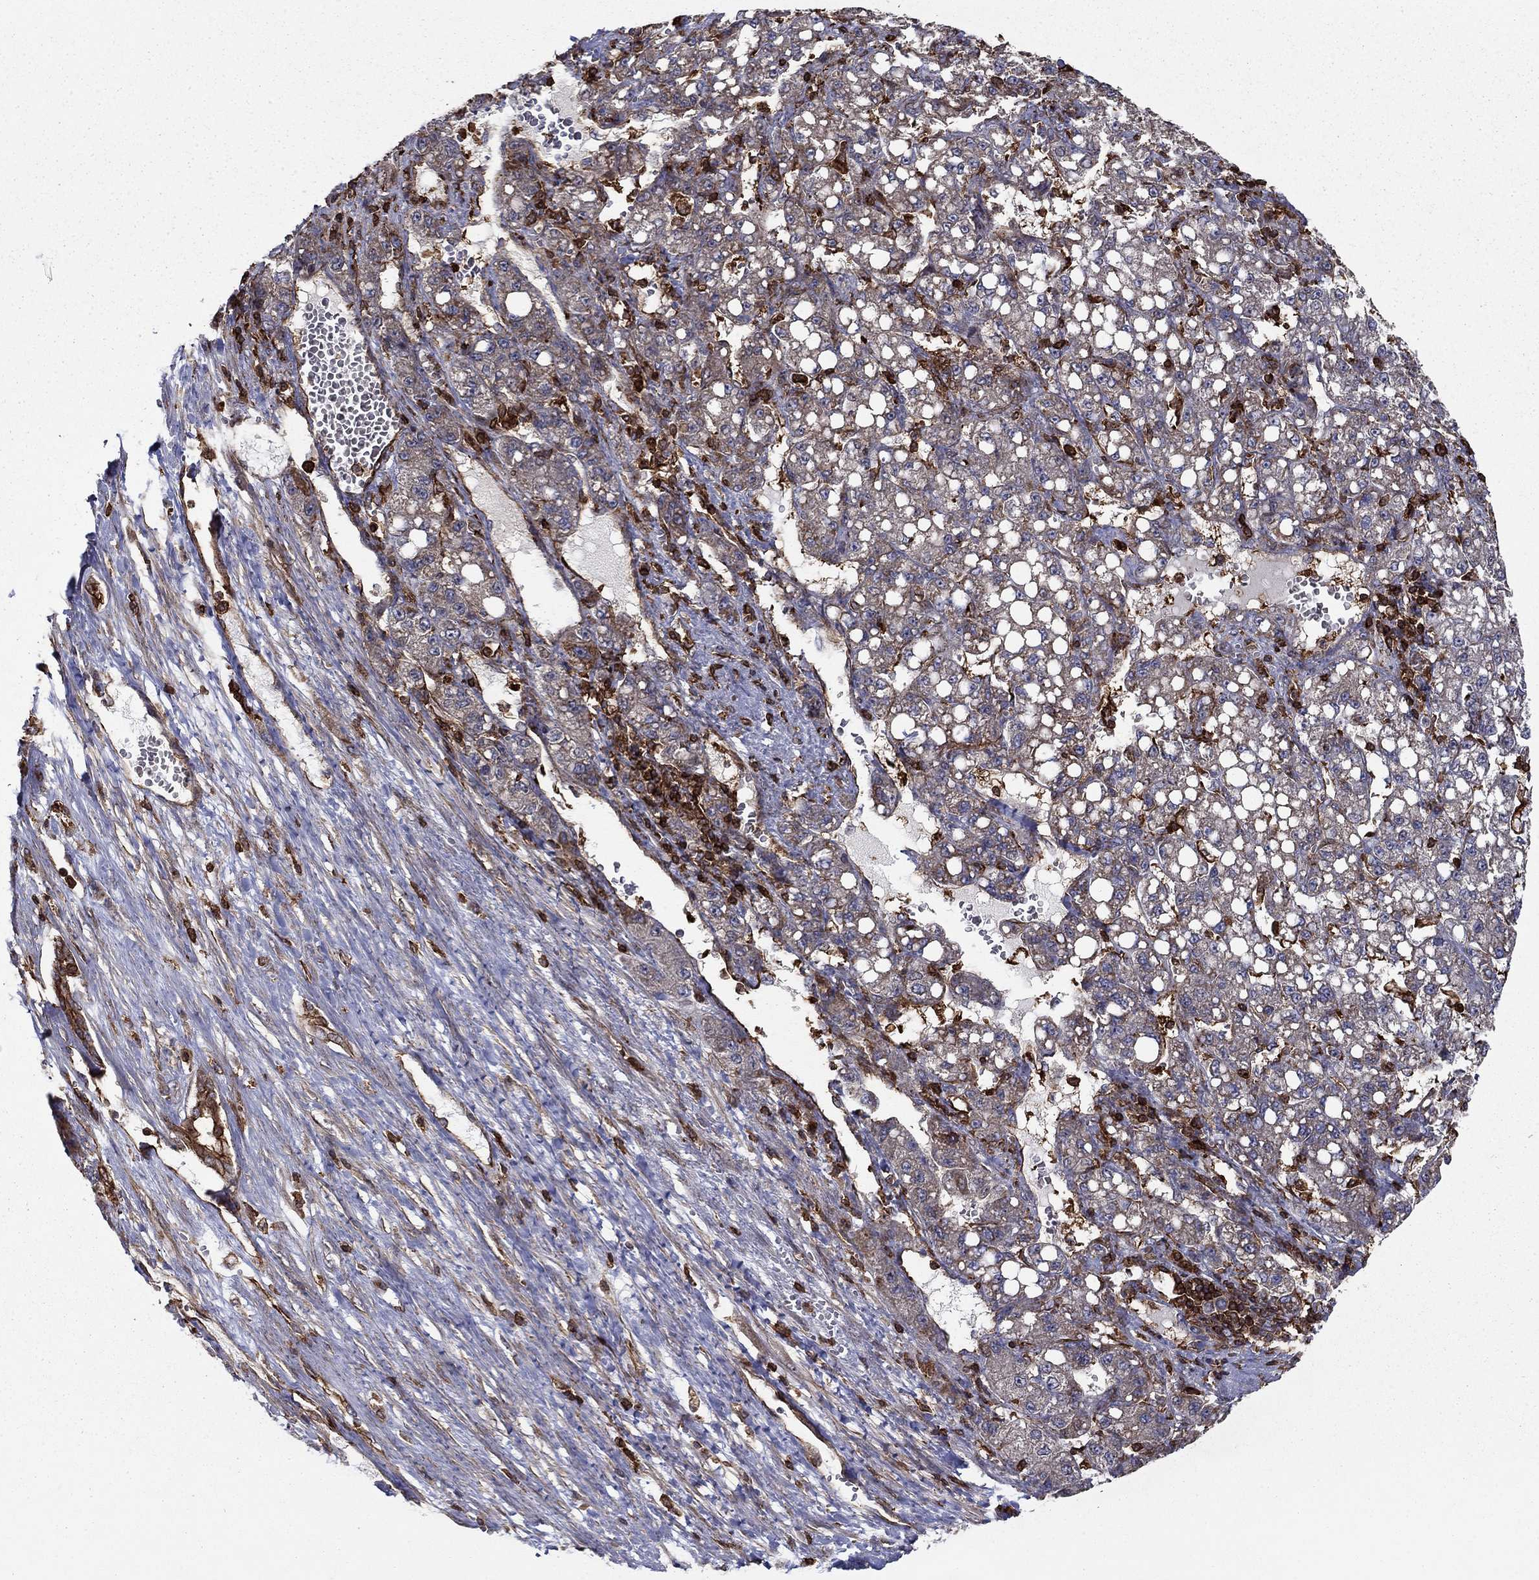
{"staining": {"intensity": "negative", "quantity": "none", "location": "none"}, "tissue": "liver cancer", "cell_type": "Tumor cells", "image_type": "cancer", "snomed": [{"axis": "morphology", "description": "Carcinoma, Hepatocellular, NOS"}, {"axis": "topography", "description": "Liver"}], "caption": "High magnification brightfield microscopy of hepatocellular carcinoma (liver) stained with DAB (brown) and counterstained with hematoxylin (blue): tumor cells show no significant staining.", "gene": "ADM", "patient": {"sex": "female", "age": 65}}